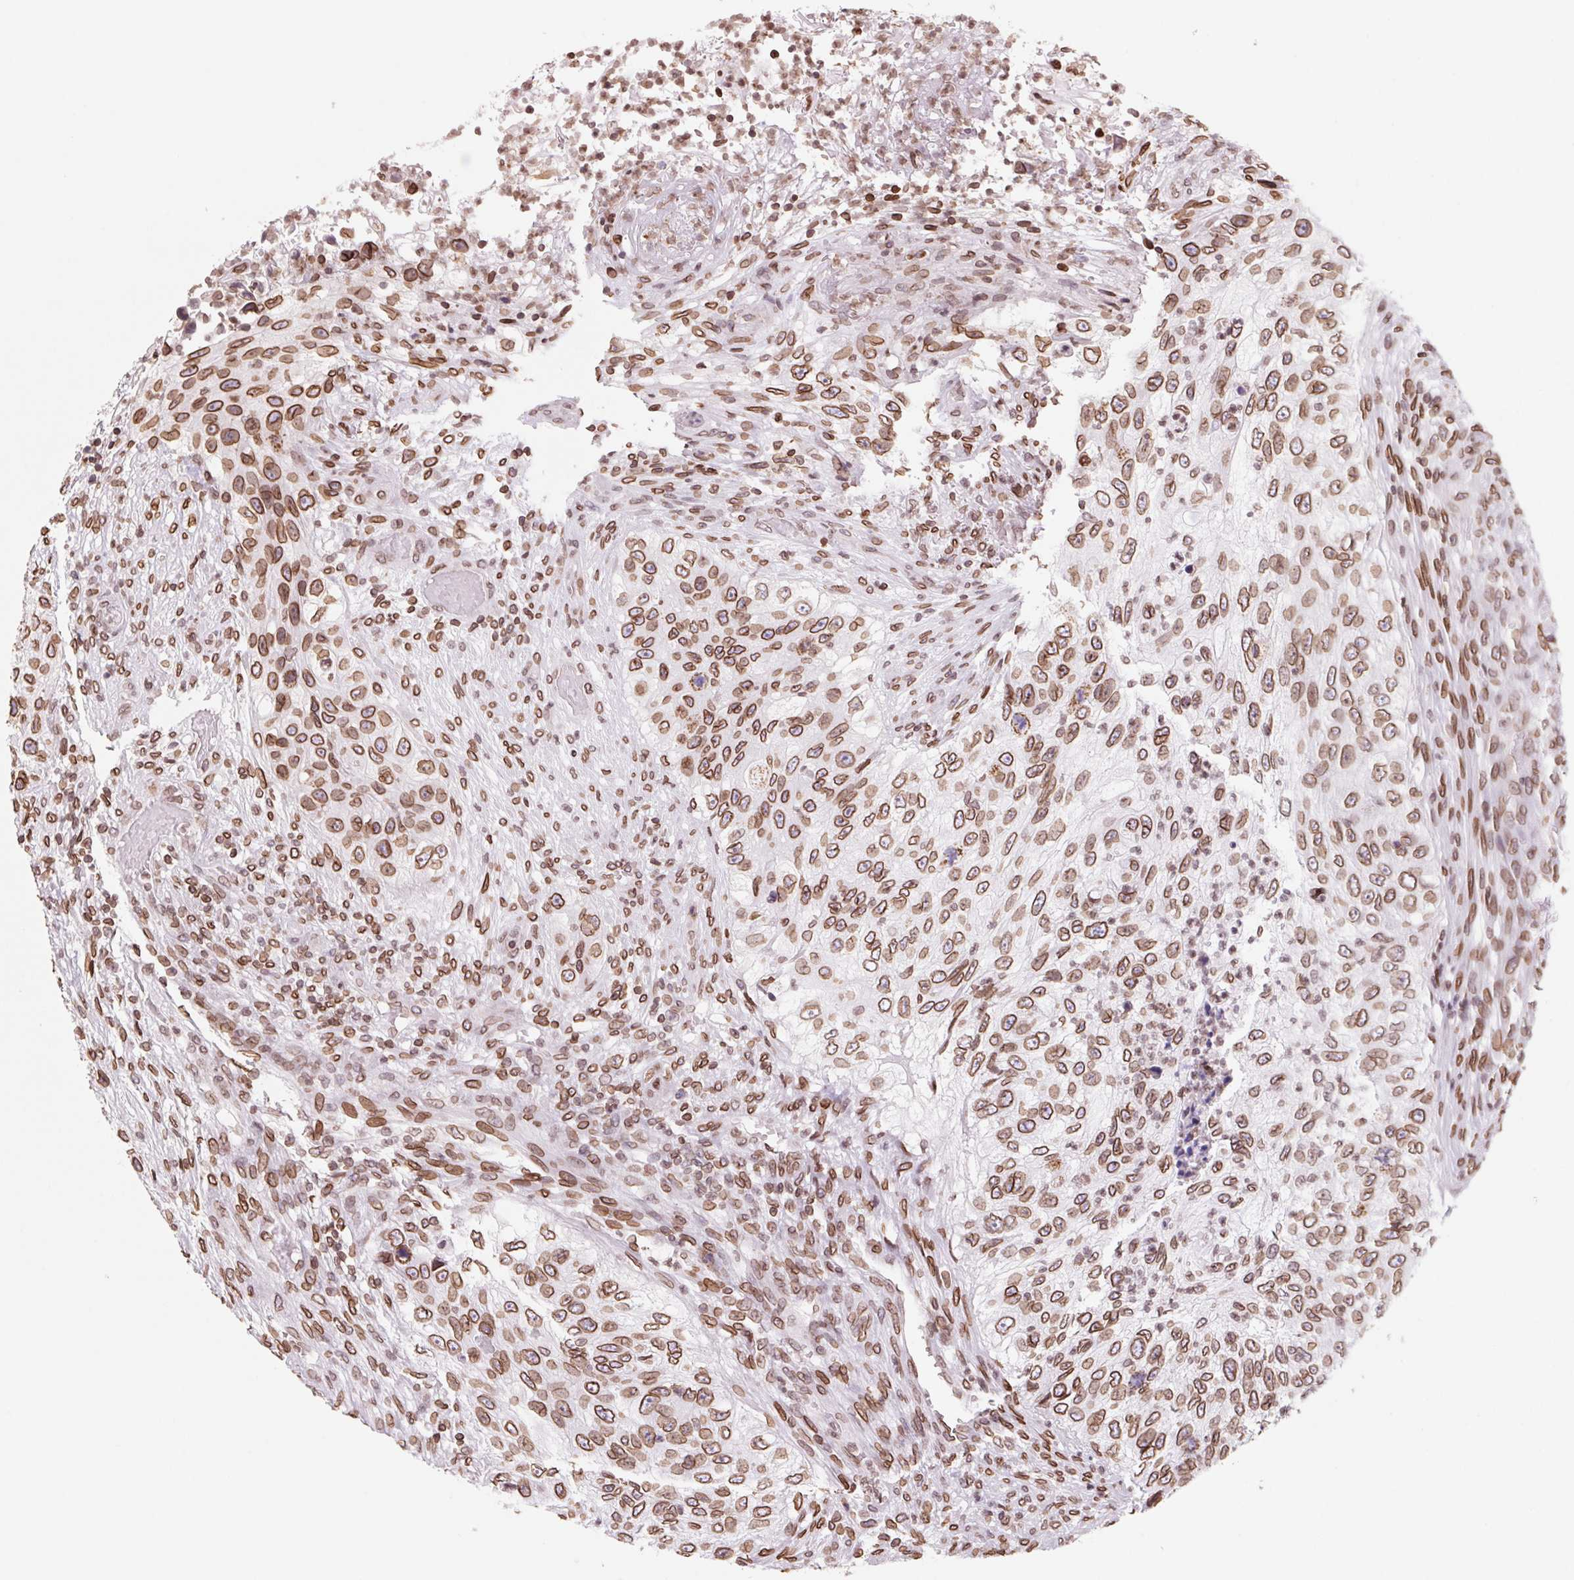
{"staining": {"intensity": "strong", "quantity": ">75%", "location": "cytoplasmic/membranous,nuclear"}, "tissue": "urothelial cancer", "cell_type": "Tumor cells", "image_type": "cancer", "snomed": [{"axis": "morphology", "description": "Urothelial carcinoma, High grade"}, {"axis": "topography", "description": "Urinary bladder"}], "caption": "This image demonstrates immunohistochemistry (IHC) staining of human urothelial cancer, with high strong cytoplasmic/membranous and nuclear staining in about >75% of tumor cells.", "gene": "LMNB2", "patient": {"sex": "female", "age": 60}}